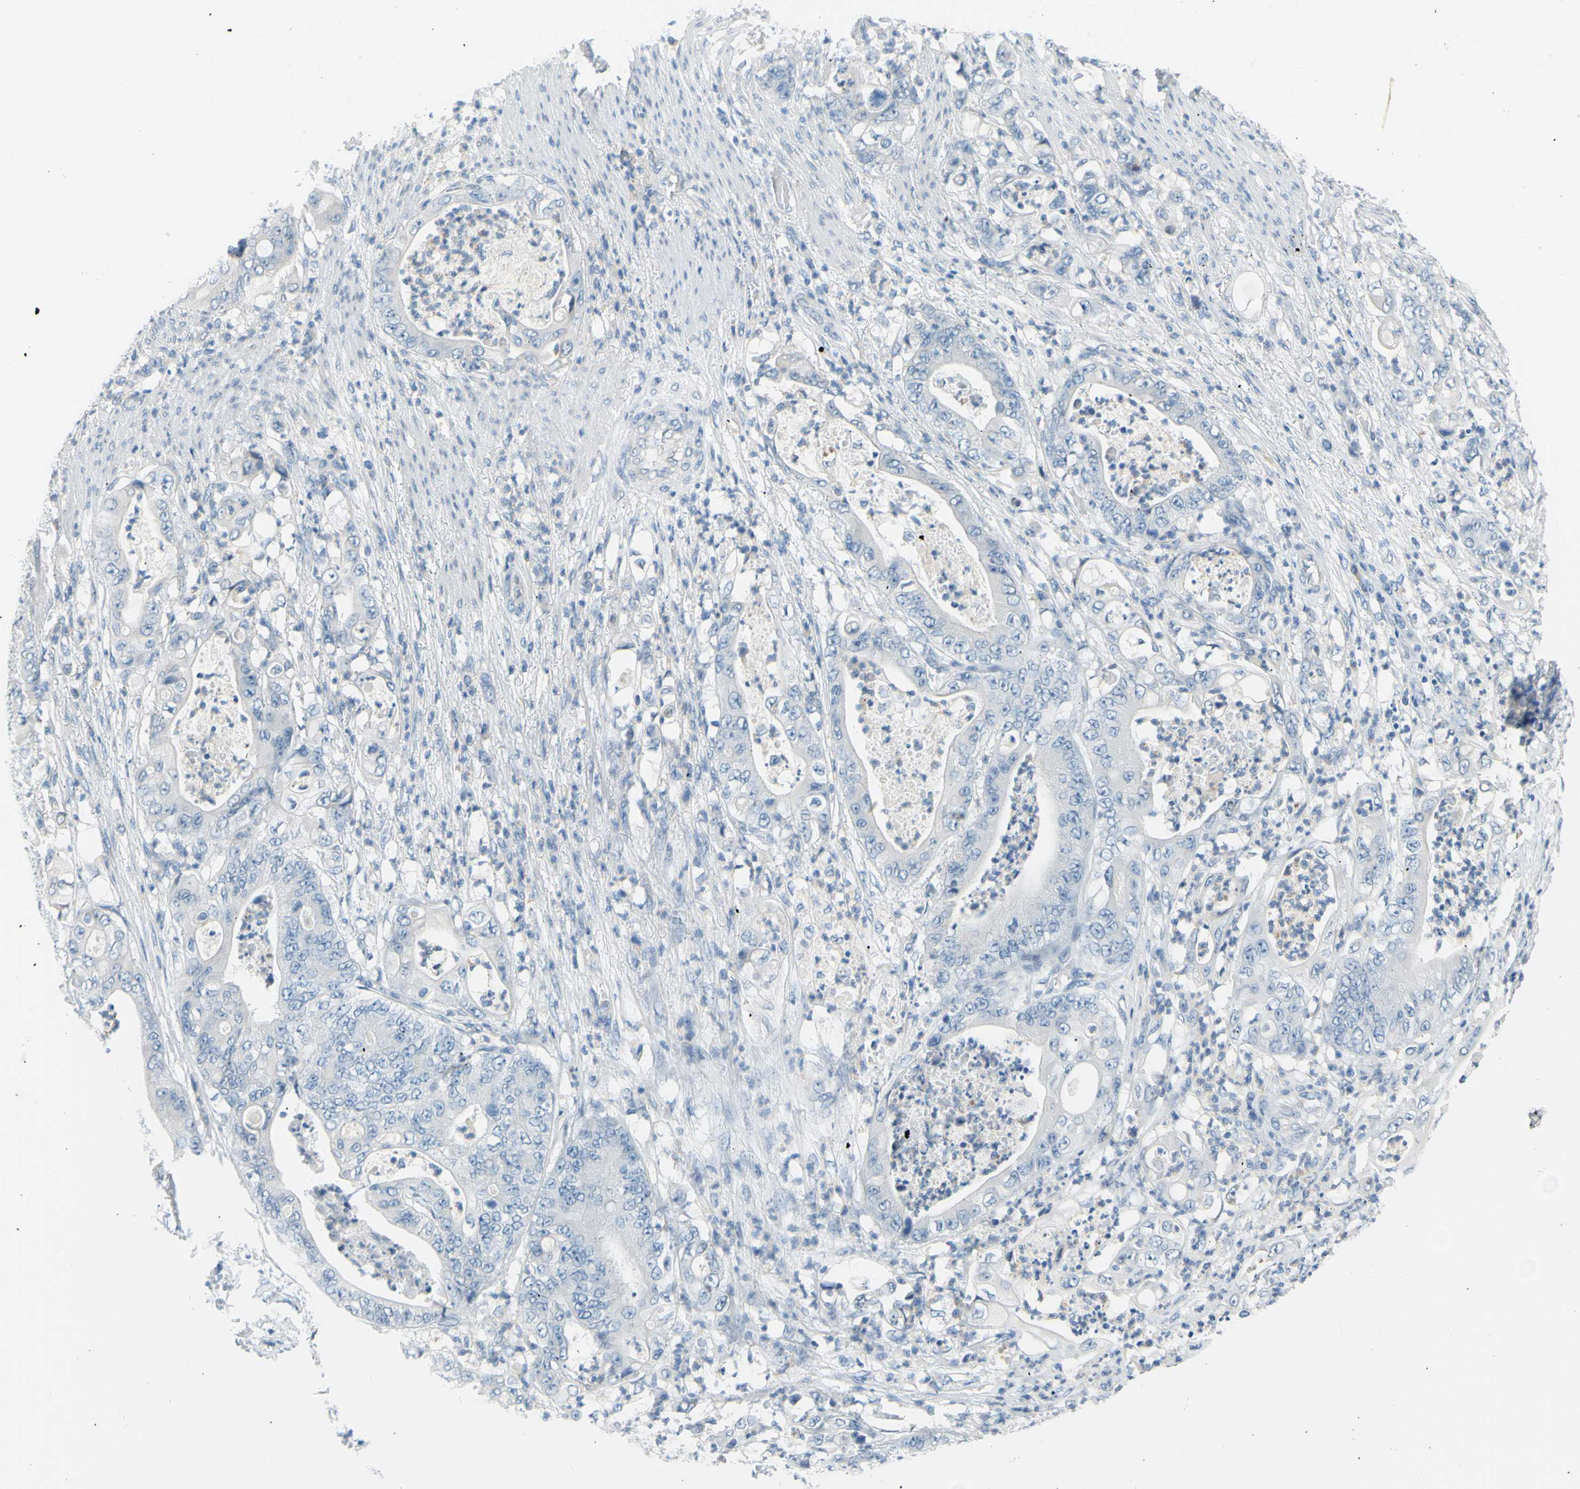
{"staining": {"intensity": "negative", "quantity": "none", "location": "none"}, "tissue": "stomach cancer", "cell_type": "Tumor cells", "image_type": "cancer", "snomed": [{"axis": "morphology", "description": "Adenocarcinoma, NOS"}, {"axis": "topography", "description": "Stomach"}], "caption": "There is no significant staining in tumor cells of adenocarcinoma (stomach). (Immunohistochemistry (ihc), brightfield microscopy, high magnification).", "gene": "DCT", "patient": {"sex": "female", "age": 73}}